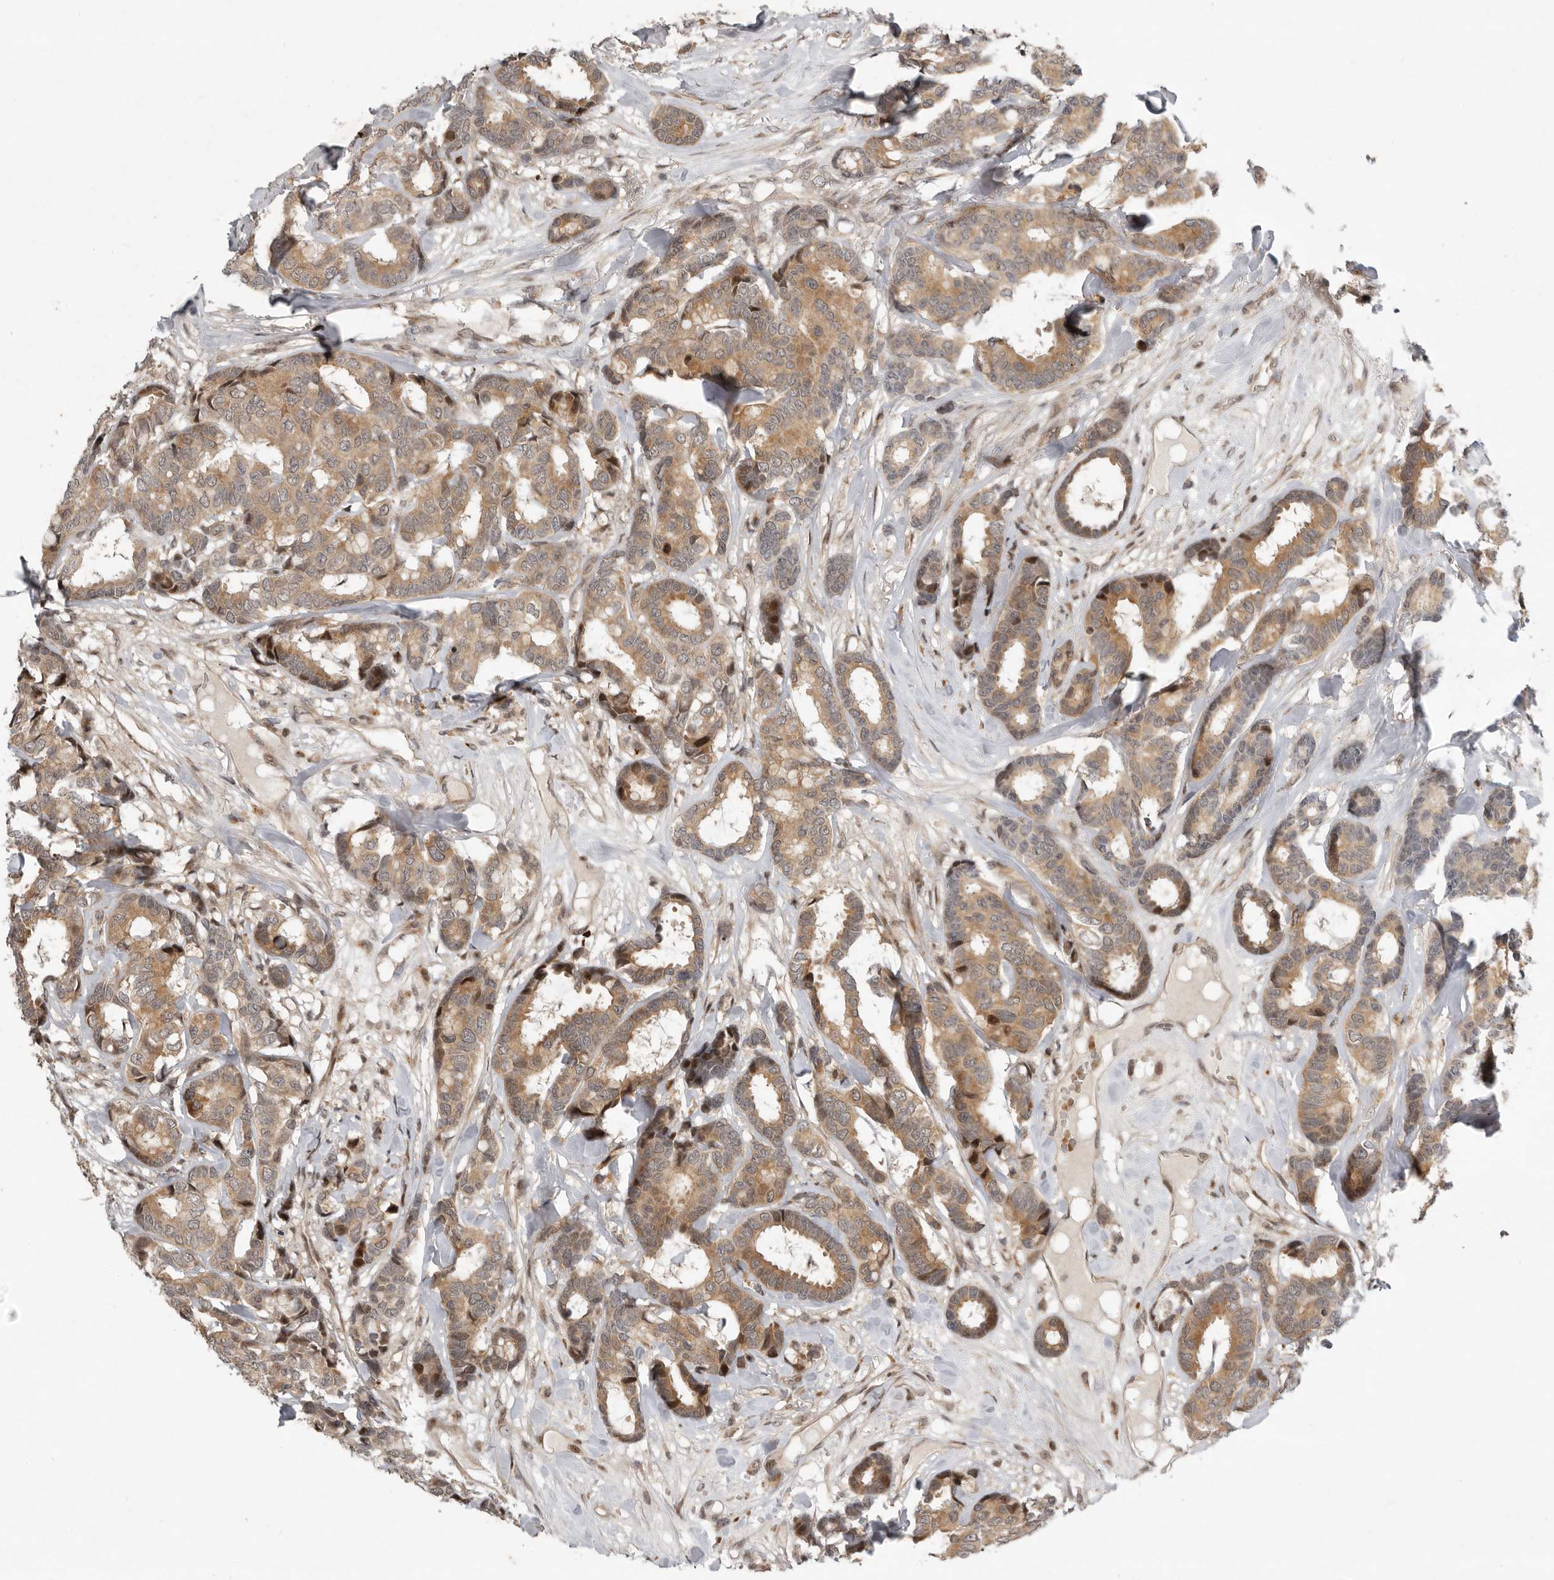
{"staining": {"intensity": "moderate", "quantity": ">75%", "location": "cytoplasmic/membranous"}, "tissue": "breast cancer", "cell_type": "Tumor cells", "image_type": "cancer", "snomed": [{"axis": "morphology", "description": "Duct carcinoma"}, {"axis": "topography", "description": "Breast"}], "caption": "Breast cancer (intraductal carcinoma) stained with a protein marker shows moderate staining in tumor cells.", "gene": "RABIF", "patient": {"sex": "female", "age": 87}}